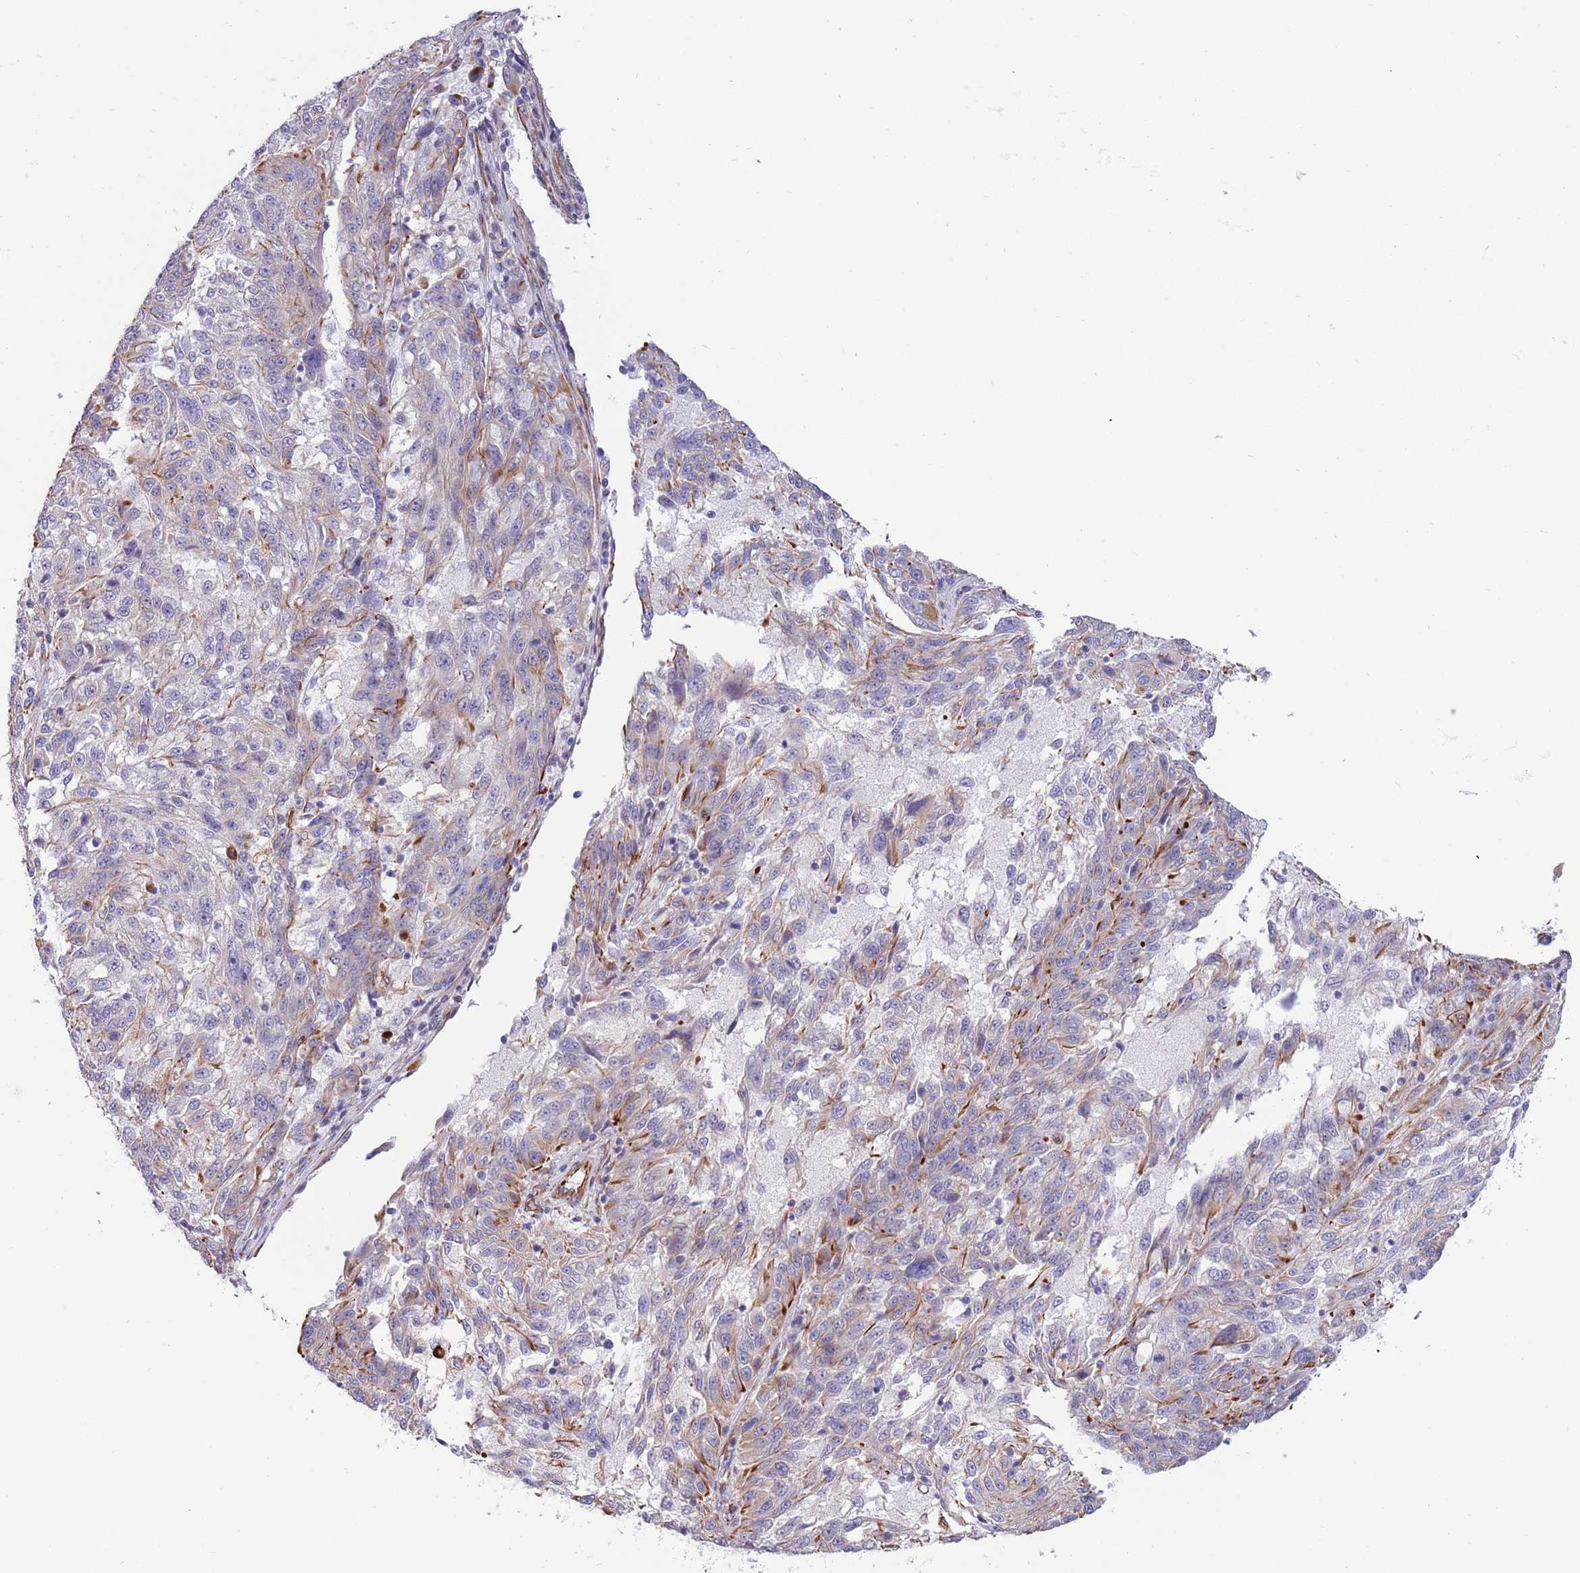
{"staining": {"intensity": "negative", "quantity": "none", "location": "none"}, "tissue": "melanoma", "cell_type": "Tumor cells", "image_type": "cancer", "snomed": [{"axis": "morphology", "description": "Malignant melanoma, NOS"}, {"axis": "topography", "description": "Skin"}], "caption": "The IHC histopathology image has no significant positivity in tumor cells of melanoma tissue.", "gene": "MOGAT1", "patient": {"sex": "male", "age": 53}}